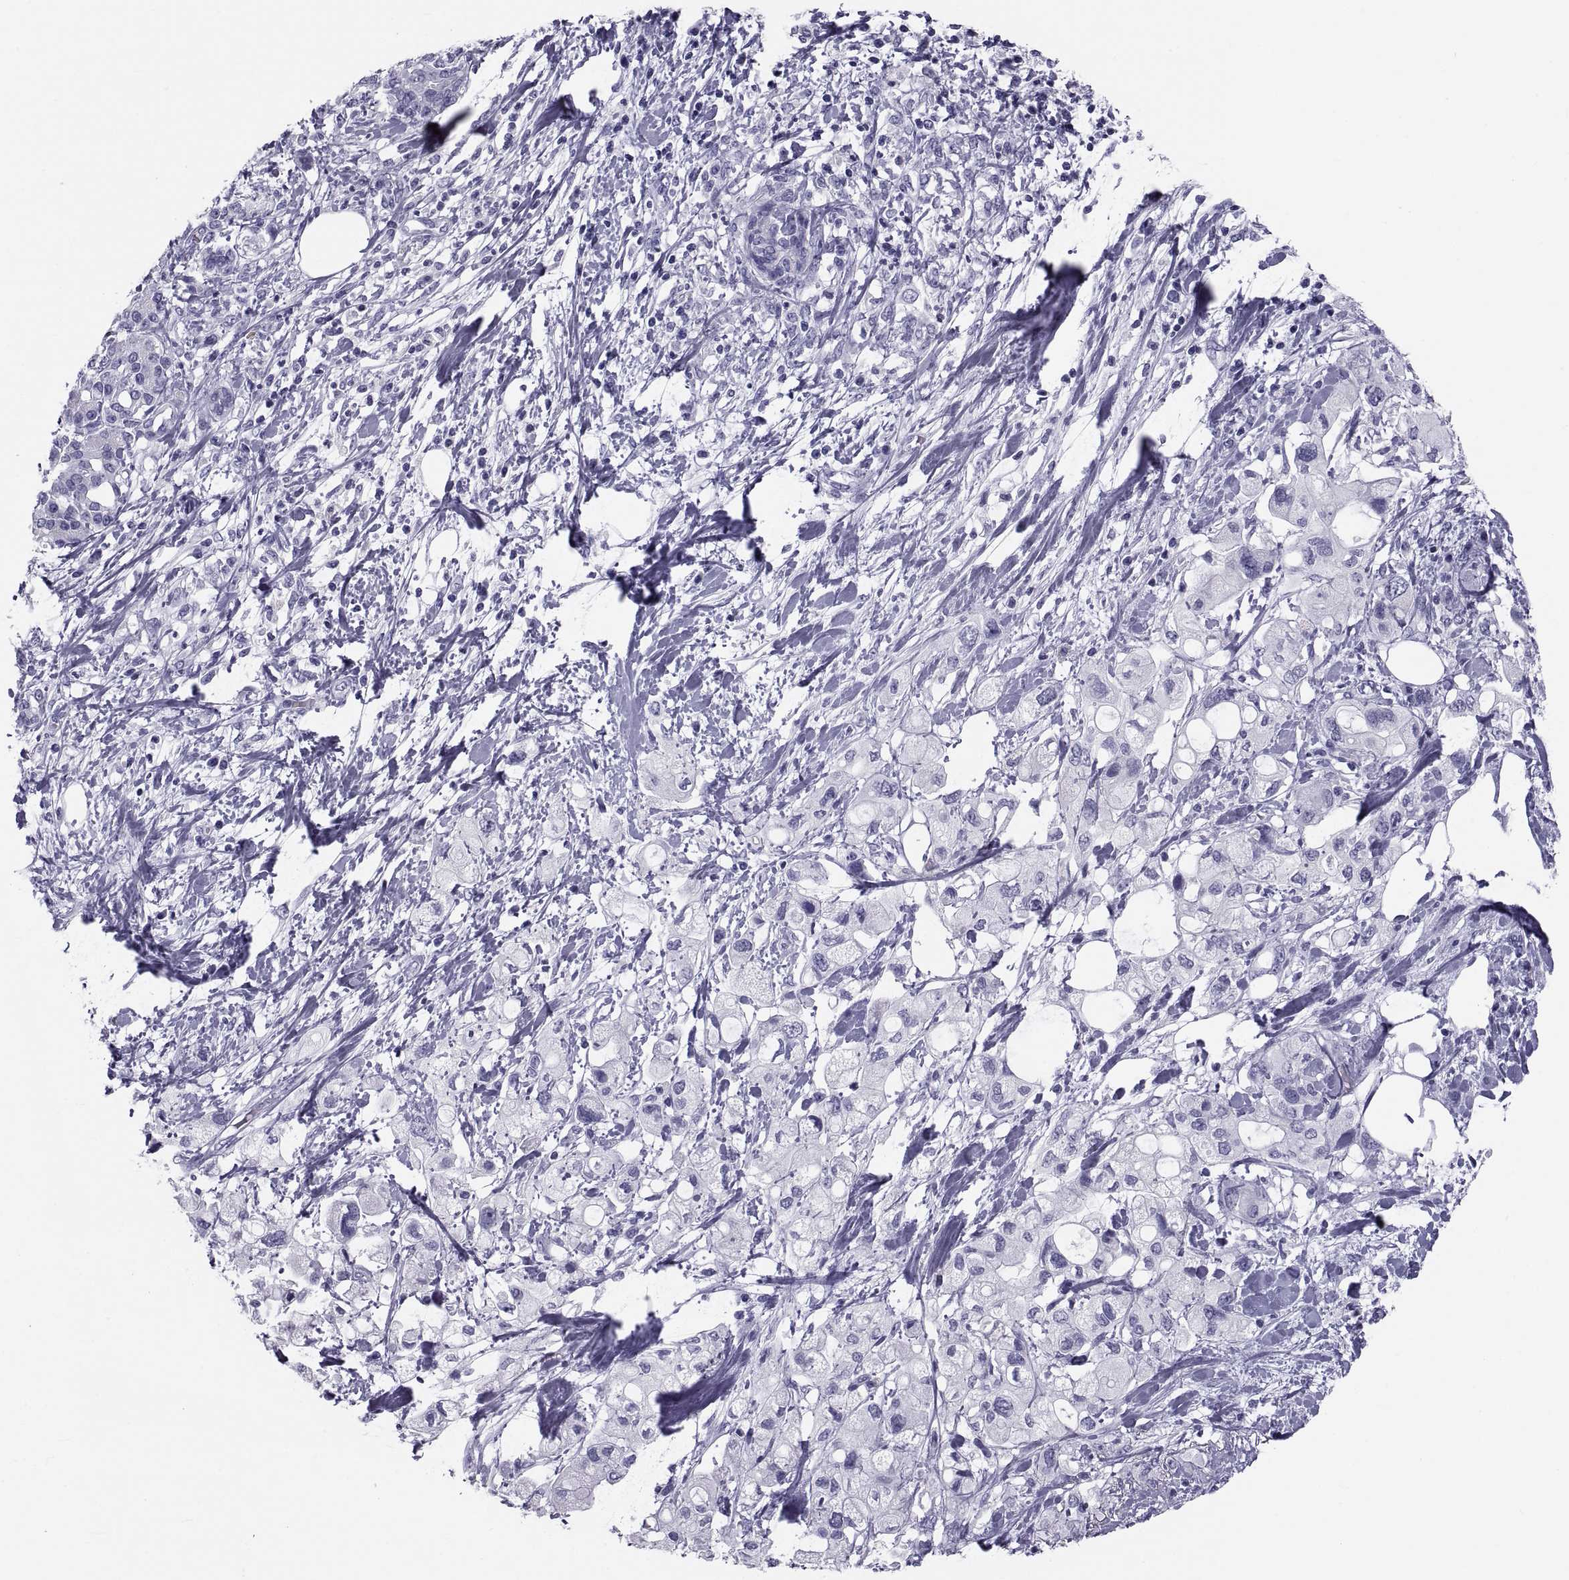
{"staining": {"intensity": "negative", "quantity": "none", "location": "none"}, "tissue": "pancreatic cancer", "cell_type": "Tumor cells", "image_type": "cancer", "snomed": [{"axis": "morphology", "description": "Adenocarcinoma, NOS"}, {"axis": "topography", "description": "Pancreas"}], "caption": "A photomicrograph of human adenocarcinoma (pancreatic) is negative for staining in tumor cells. (Brightfield microscopy of DAB (3,3'-diaminobenzidine) immunohistochemistry at high magnification).", "gene": "DEFB129", "patient": {"sex": "female", "age": 56}}